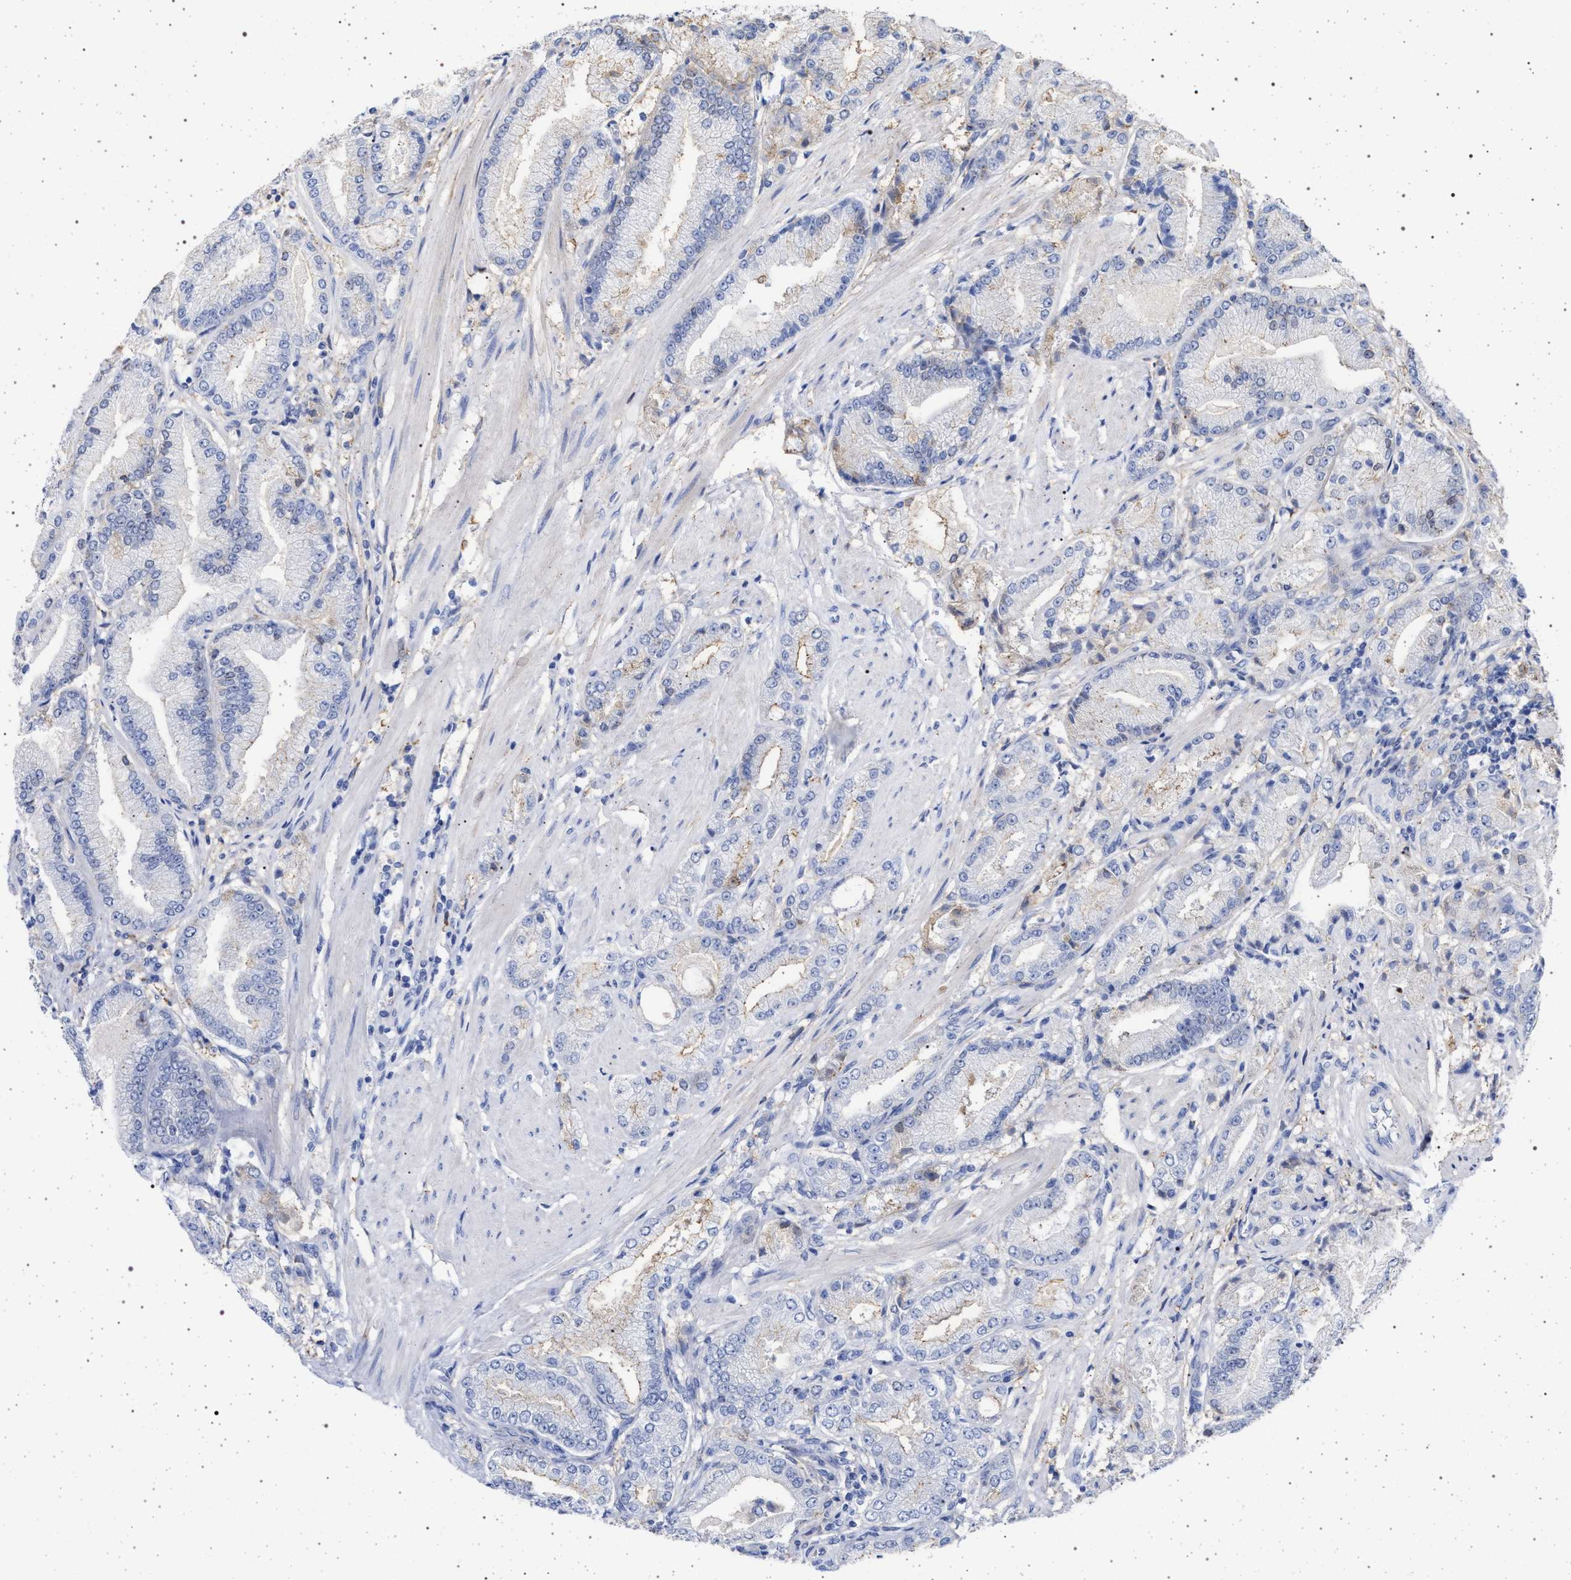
{"staining": {"intensity": "negative", "quantity": "none", "location": "none"}, "tissue": "prostate cancer", "cell_type": "Tumor cells", "image_type": "cancer", "snomed": [{"axis": "morphology", "description": "Adenocarcinoma, High grade"}, {"axis": "topography", "description": "Prostate"}], "caption": "There is no significant positivity in tumor cells of high-grade adenocarcinoma (prostate).", "gene": "PLG", "patient": {"sex": "male", "age": 50}}